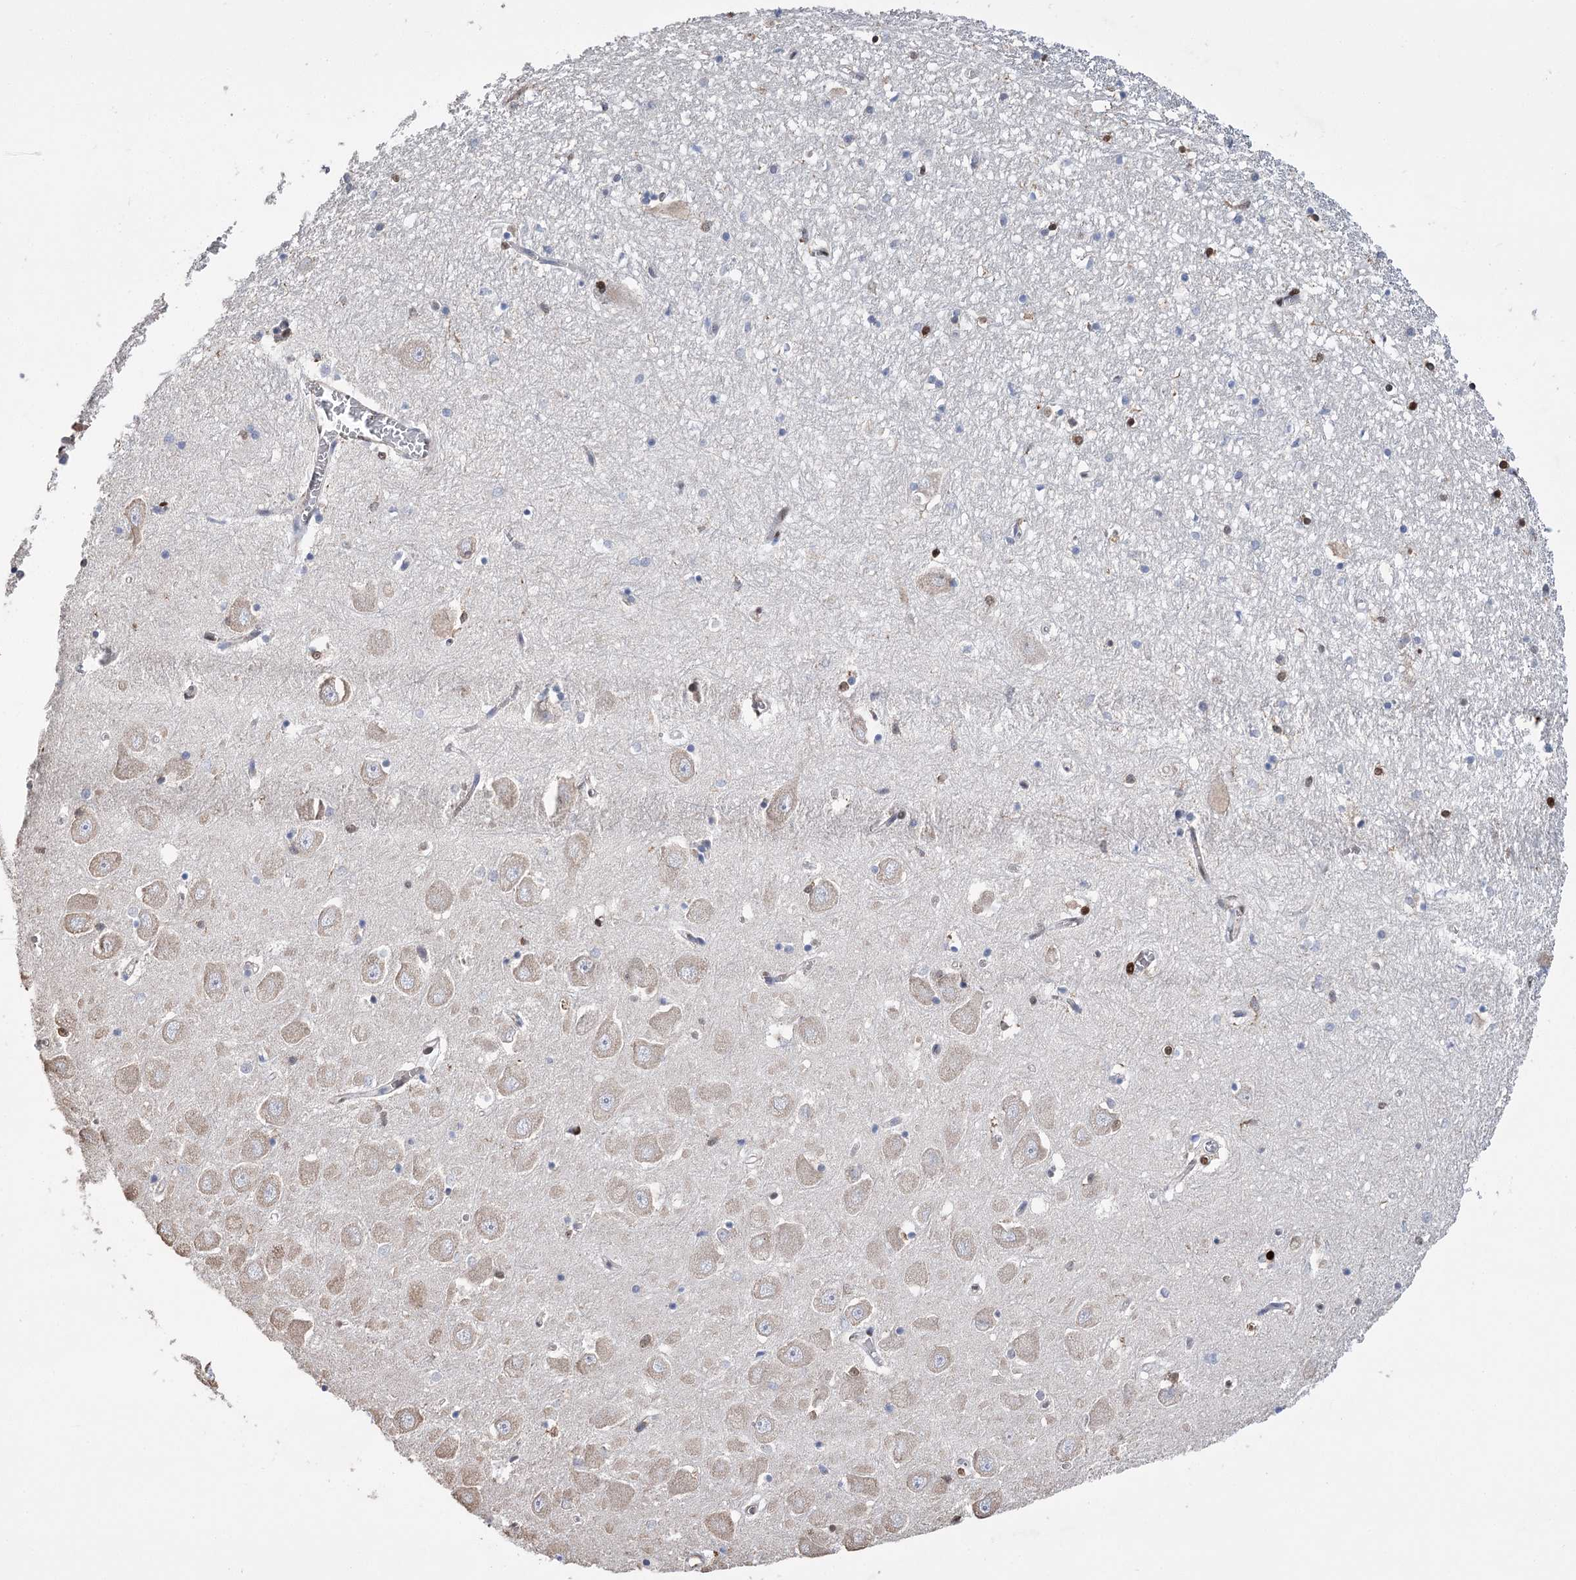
{"staining": {"intensity": "moderate", "quantity": "<25%", "location": "nuclear"}, "tissue": "hippocampus", "cell_type": "Glial cells", "image_type": "normal", "snomed": [{"axis": "morphology", "description": "Normal tissue, NOS"}, {"axis": "topography", "description": "Hippocampus"}], "caption": "Glial cells demonstrate low levels of moderate nuclear staining in approximately <25% of cells in benign hippocampus.", "gene": "NFU1", "patient": {"sex": "male", "age": 70}}